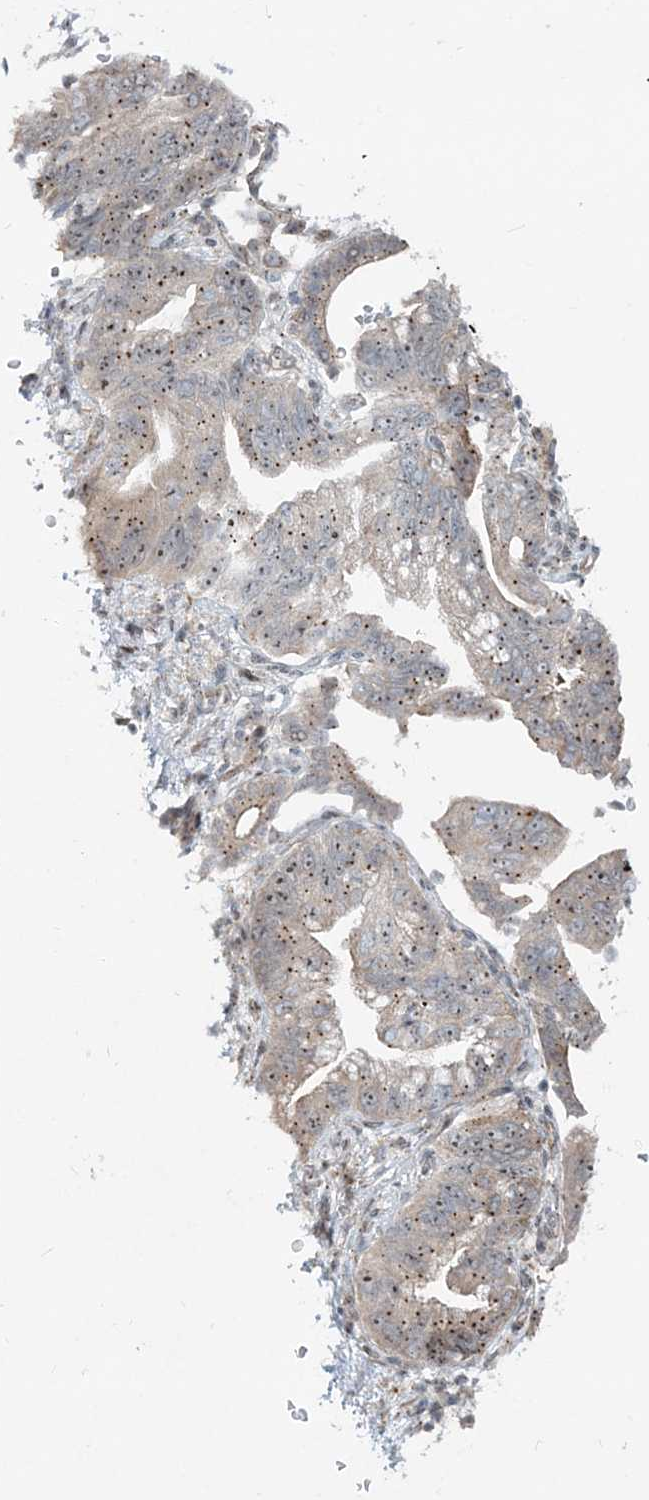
{"staining": {"intensity": "moderate", "quantity": "25%-75%", "location": "cytoplasmic/membranous"}, "tissue": "pancreatic cancer", "cell_type": "Tumor cells", "image_type": "cancer", "snomed": [{"axis": "morphology", "description": "Adenocarcinoma, NOS"}, {"axis": "topography", "description": "Pancreas"}], "caption": "Protein expression analysis of human adenocarcinoma (pancreatic) reveals moderate cytoplasmic/membranous expression in approximately 25%-75% of tumor cells. (Stains: DAB in brown, nuclei in blue, Microscopy: brightfield microscopy at high magnification).", "gene": "CXXC5", "patient": {"sex": "female", "age": 73}}